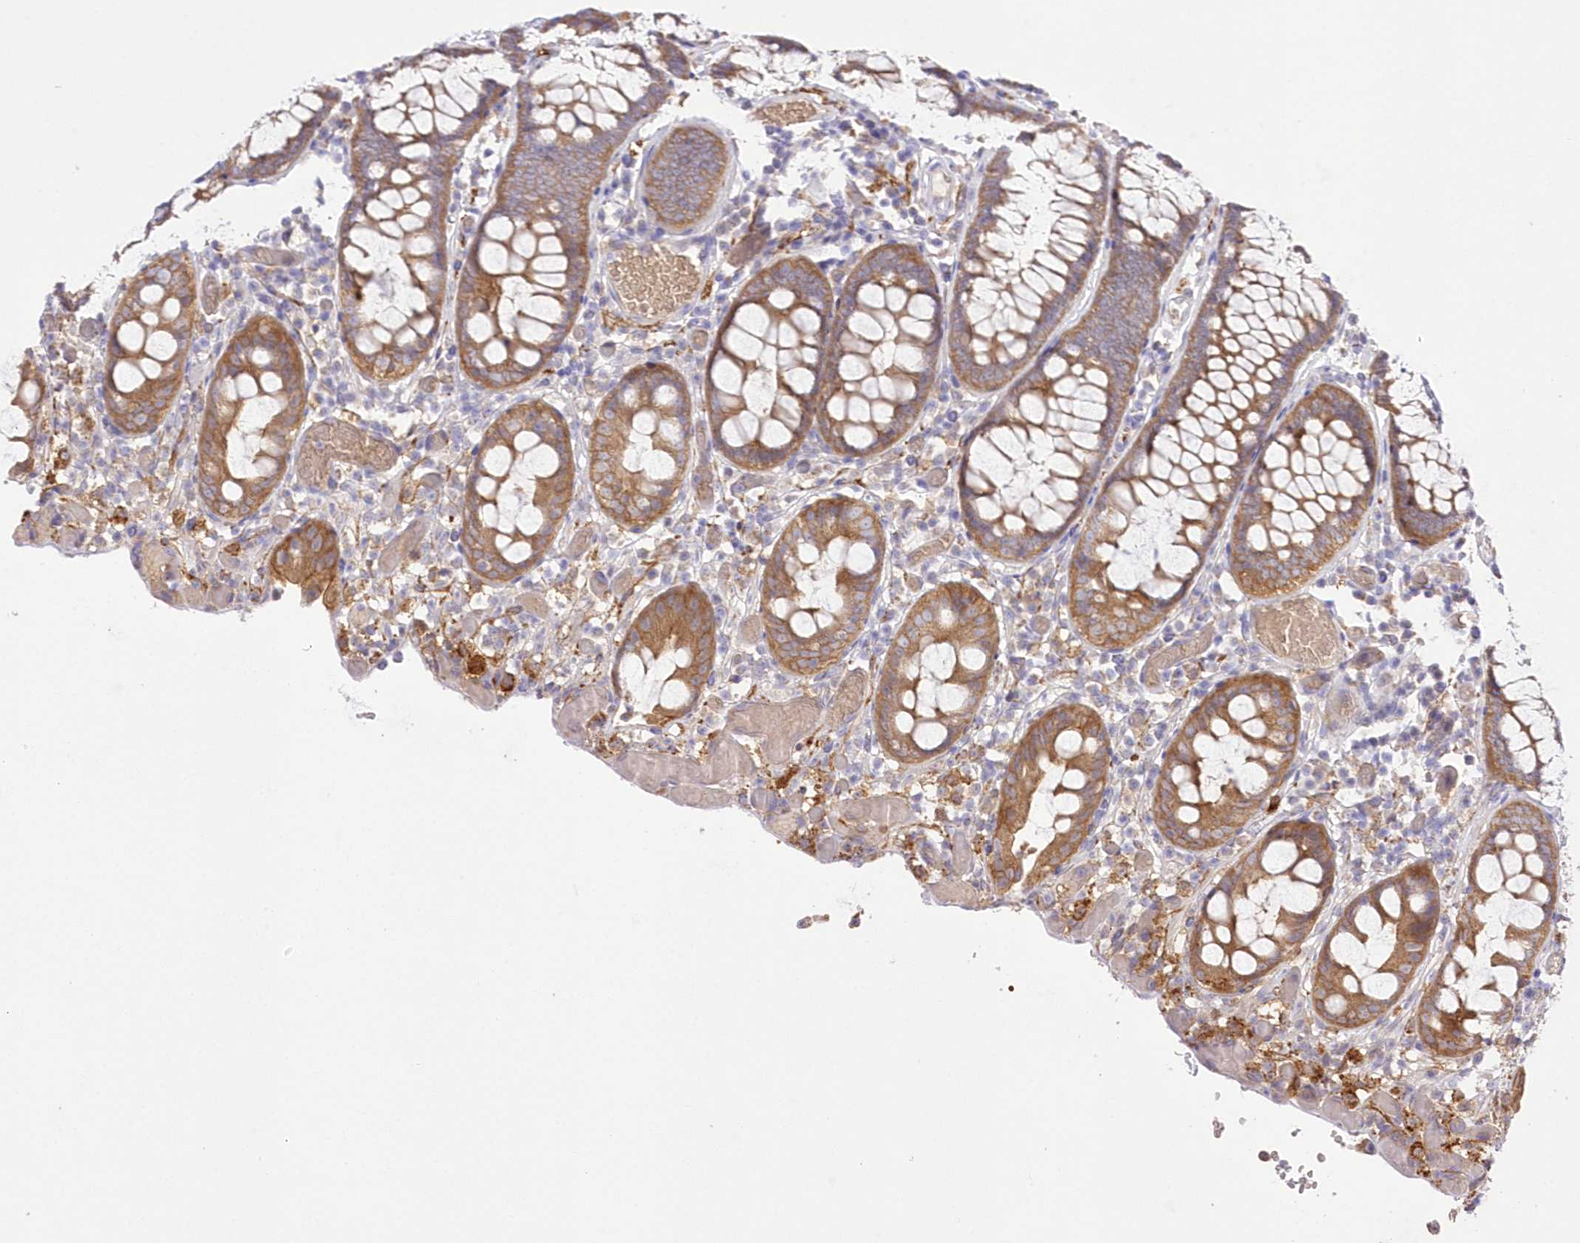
{"staining": {"intensity": "weak", "quantity": ">75%", "location": "cytoplasmic/membranous"}, "tissue": "colon", "cell_type": "Endothelial cells", "image_type": "normal", "snomed": [{"axis": "morphology", "description": "Normal tissue, NOS"}, {"axis": "topography", "description": "Colon"}], "caption": "Protein expression analysis of benign human colon reveals weak cytoplasmic/membranous positivity in about >75% of endothelial cells. The staining was performed using DAB, with brown indicating positive protein expression. Nuclei are stained blue with hematoxylin.", "gene": "FCHO2", "patient": {"sex": "male", "age": 14}}